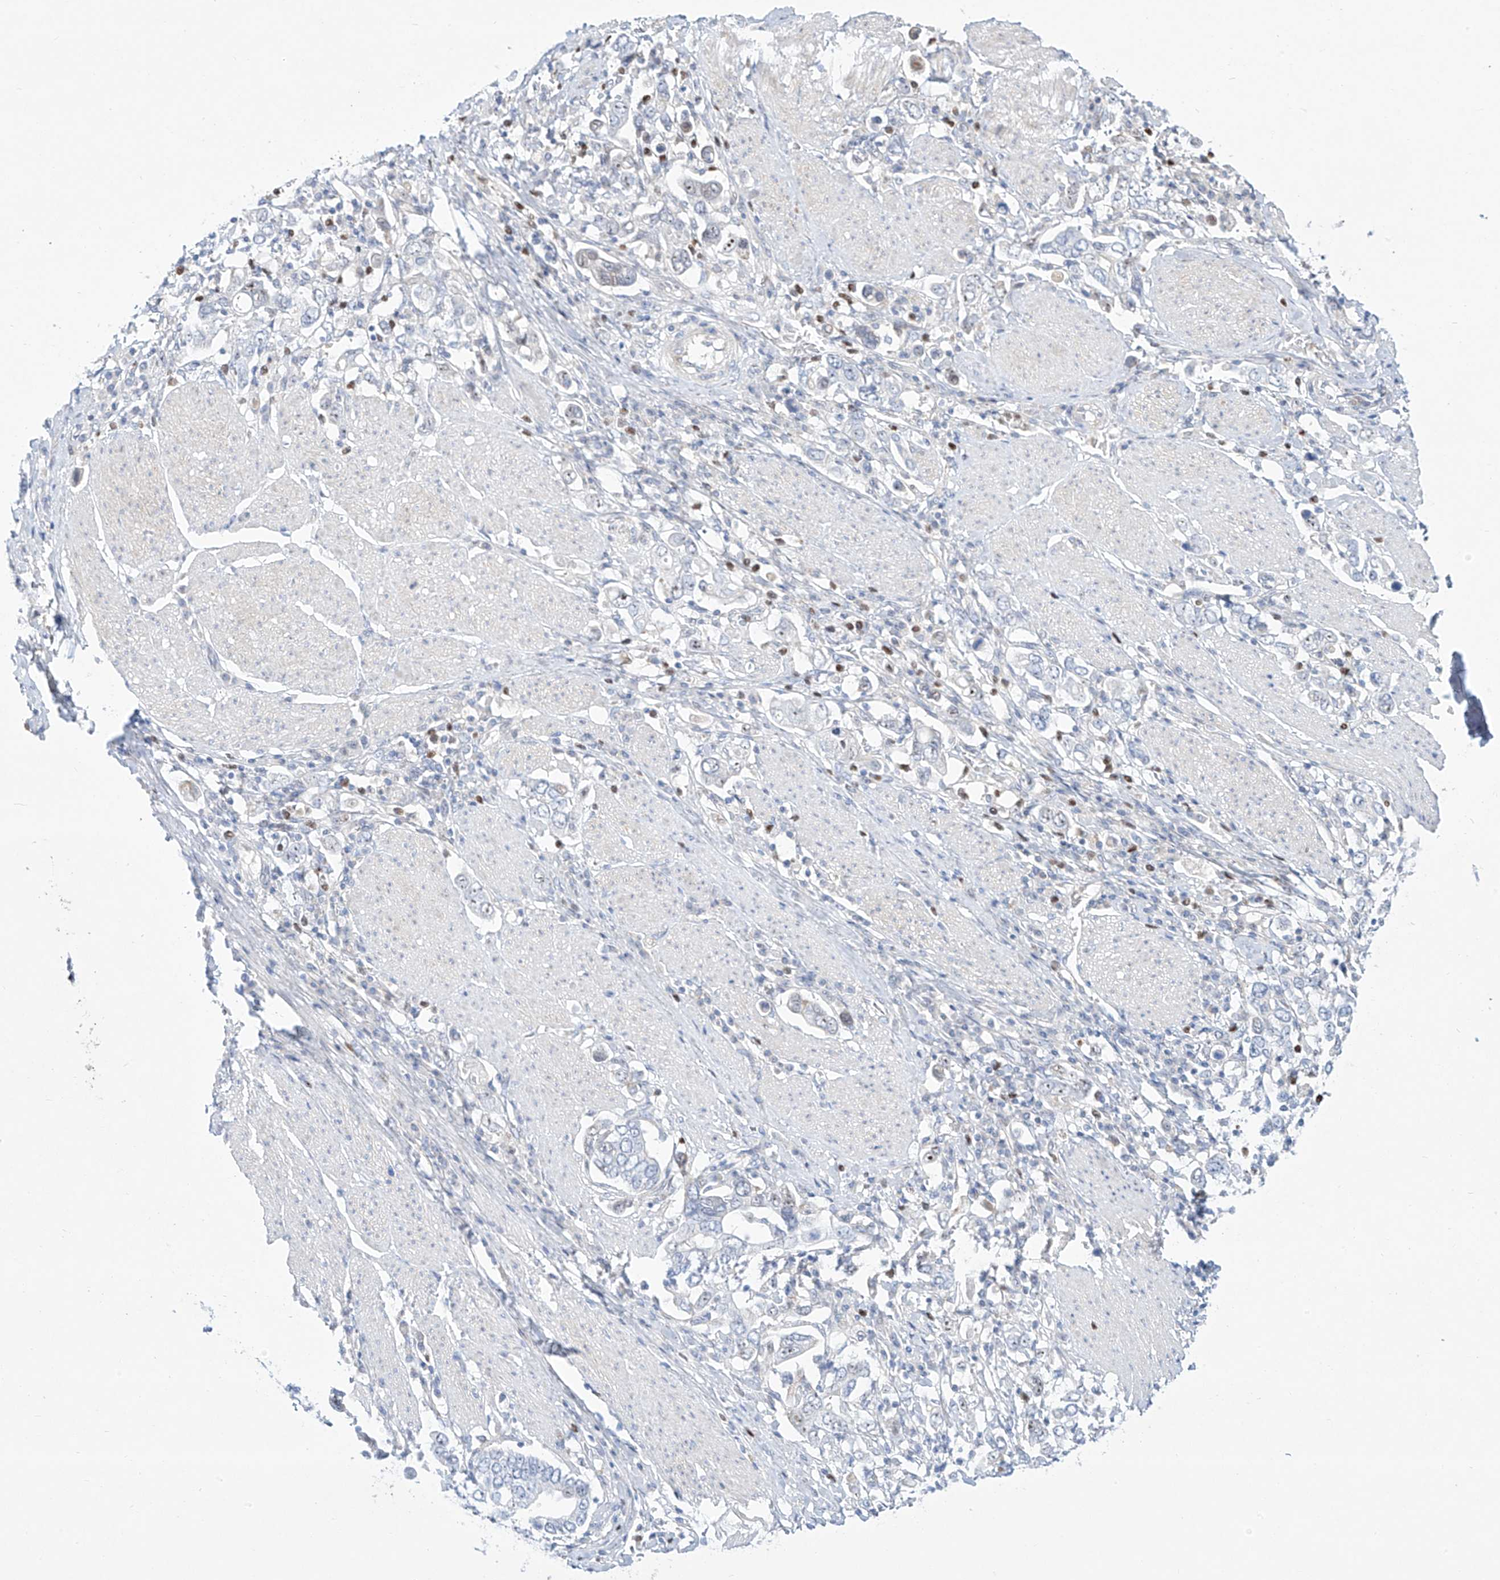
{"staining": {"intensity": "negative", "quantity": "none", "location": "none"}, "tissue": "stomach cancer", "cell_type": "Tumor cells", "image_type": "cancer", "snomed": [{"axis": "morphology", "description": "Adenocarcinoma, NOS"}, {"axis": "topography", "description": "Stomach, upper"}], "caption": "High power microscopy histopathology image of an immunohistochemistry (IHC) photomicrograph of stomach cancer (adenocarcinoma), revealing no significant expression in tumor cells. (Brightfield microscopy of DAB IHC at high magnification).", "gene": "SNU13", "patient": {"sex": "male", "age": 62}}